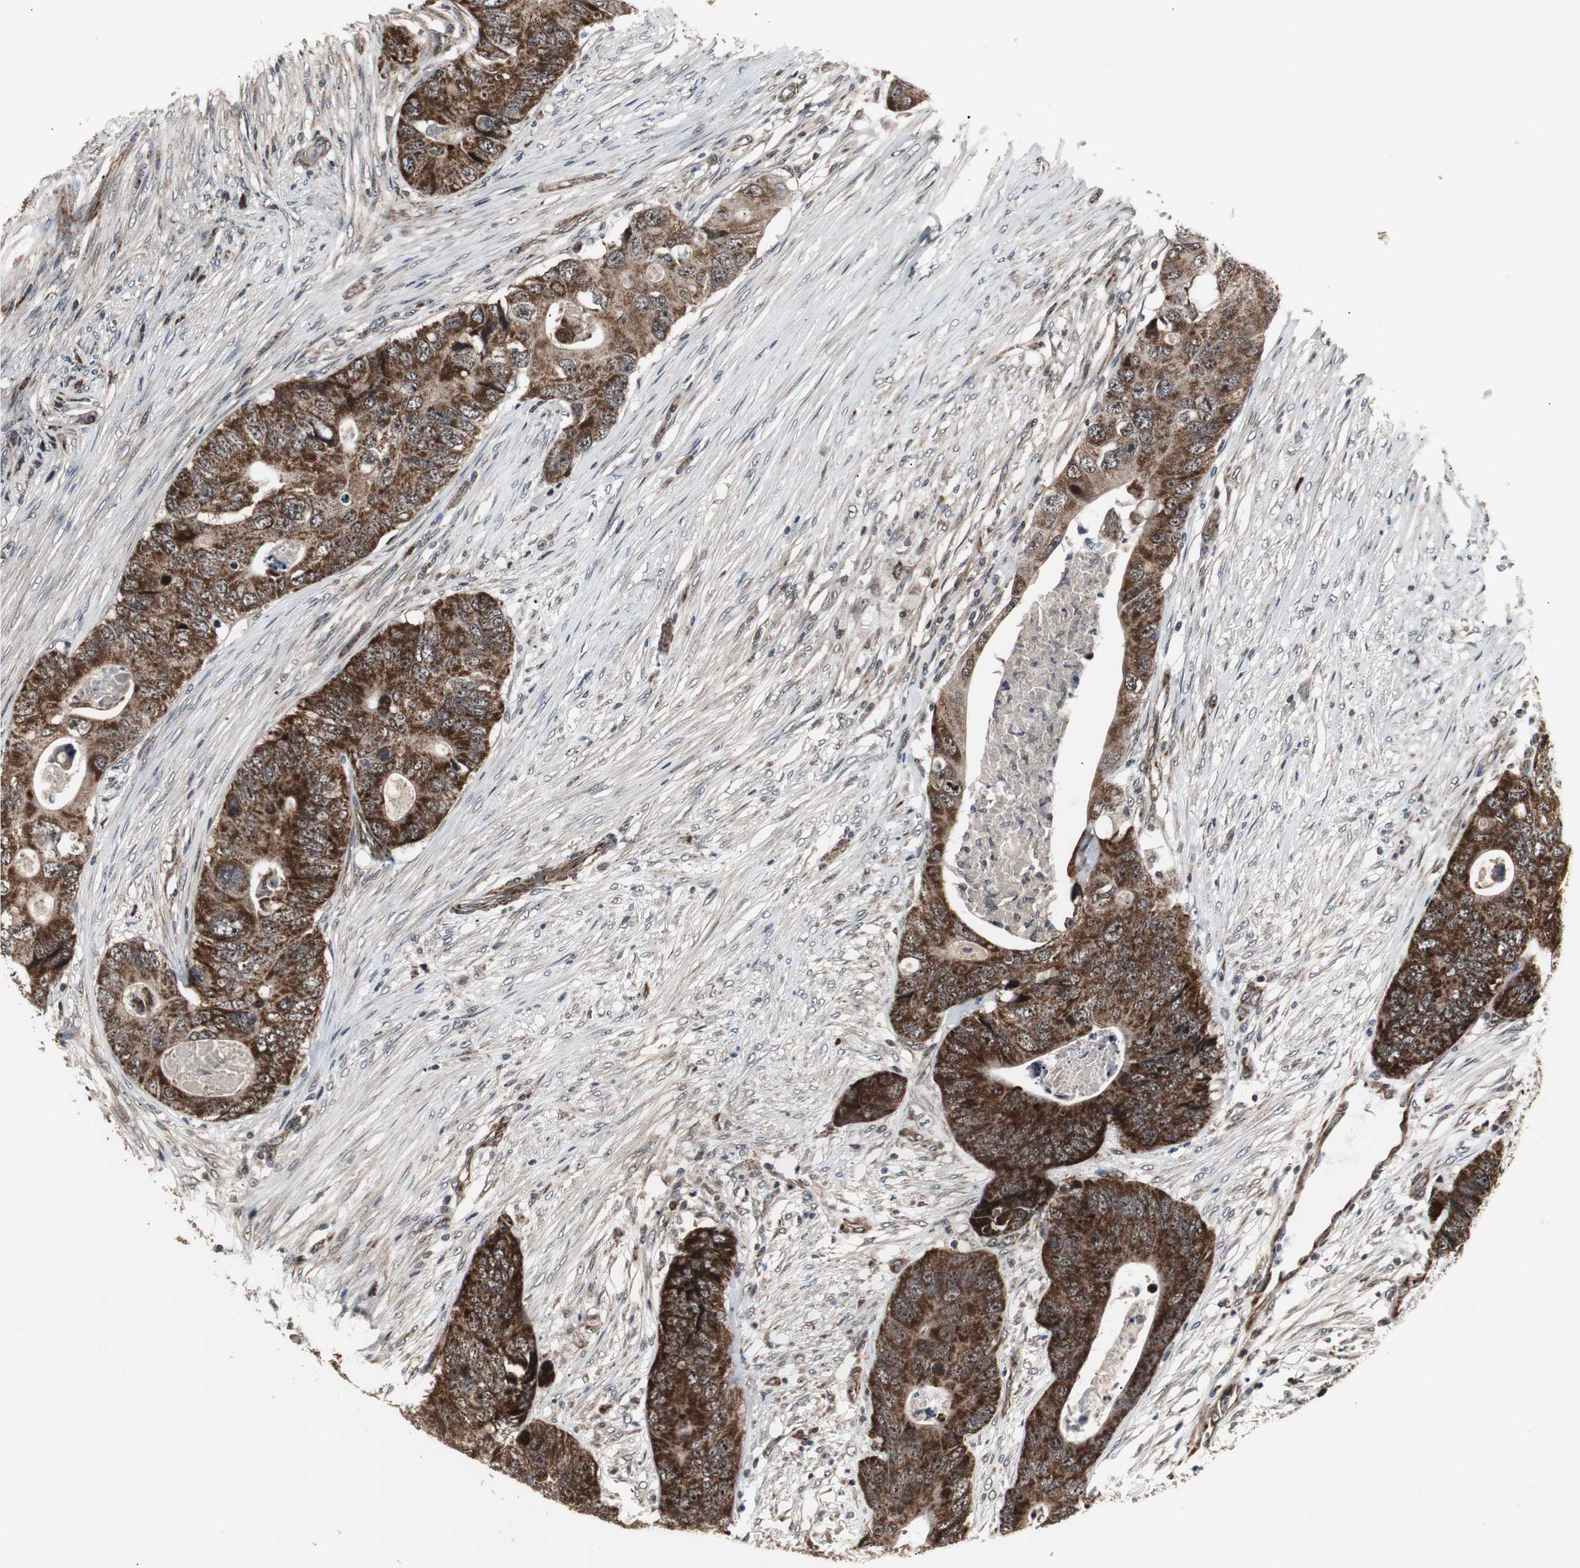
{"staining": {"intensity": "strong", "quantity": ">75%", "location": "cytoplasmic/membranous"}, "tissue": "colorectal cancer", "cell_type": "Tumor cells", "image_type": "cancer", "snomed": [{"axis": "morphology", "description": "Adenocarcinoma, NOS"}, {"axis": "topography", "description": "Rectum"}], "caption": "This is a photomicrograph of IHC staining of colorectal cancer (adenocarcinoma), which shows strong expression in the cytoplasmic/membranous of tumor cells.", "gene": "MRPL40", "patient": {"sex": "male", "age": 55}}